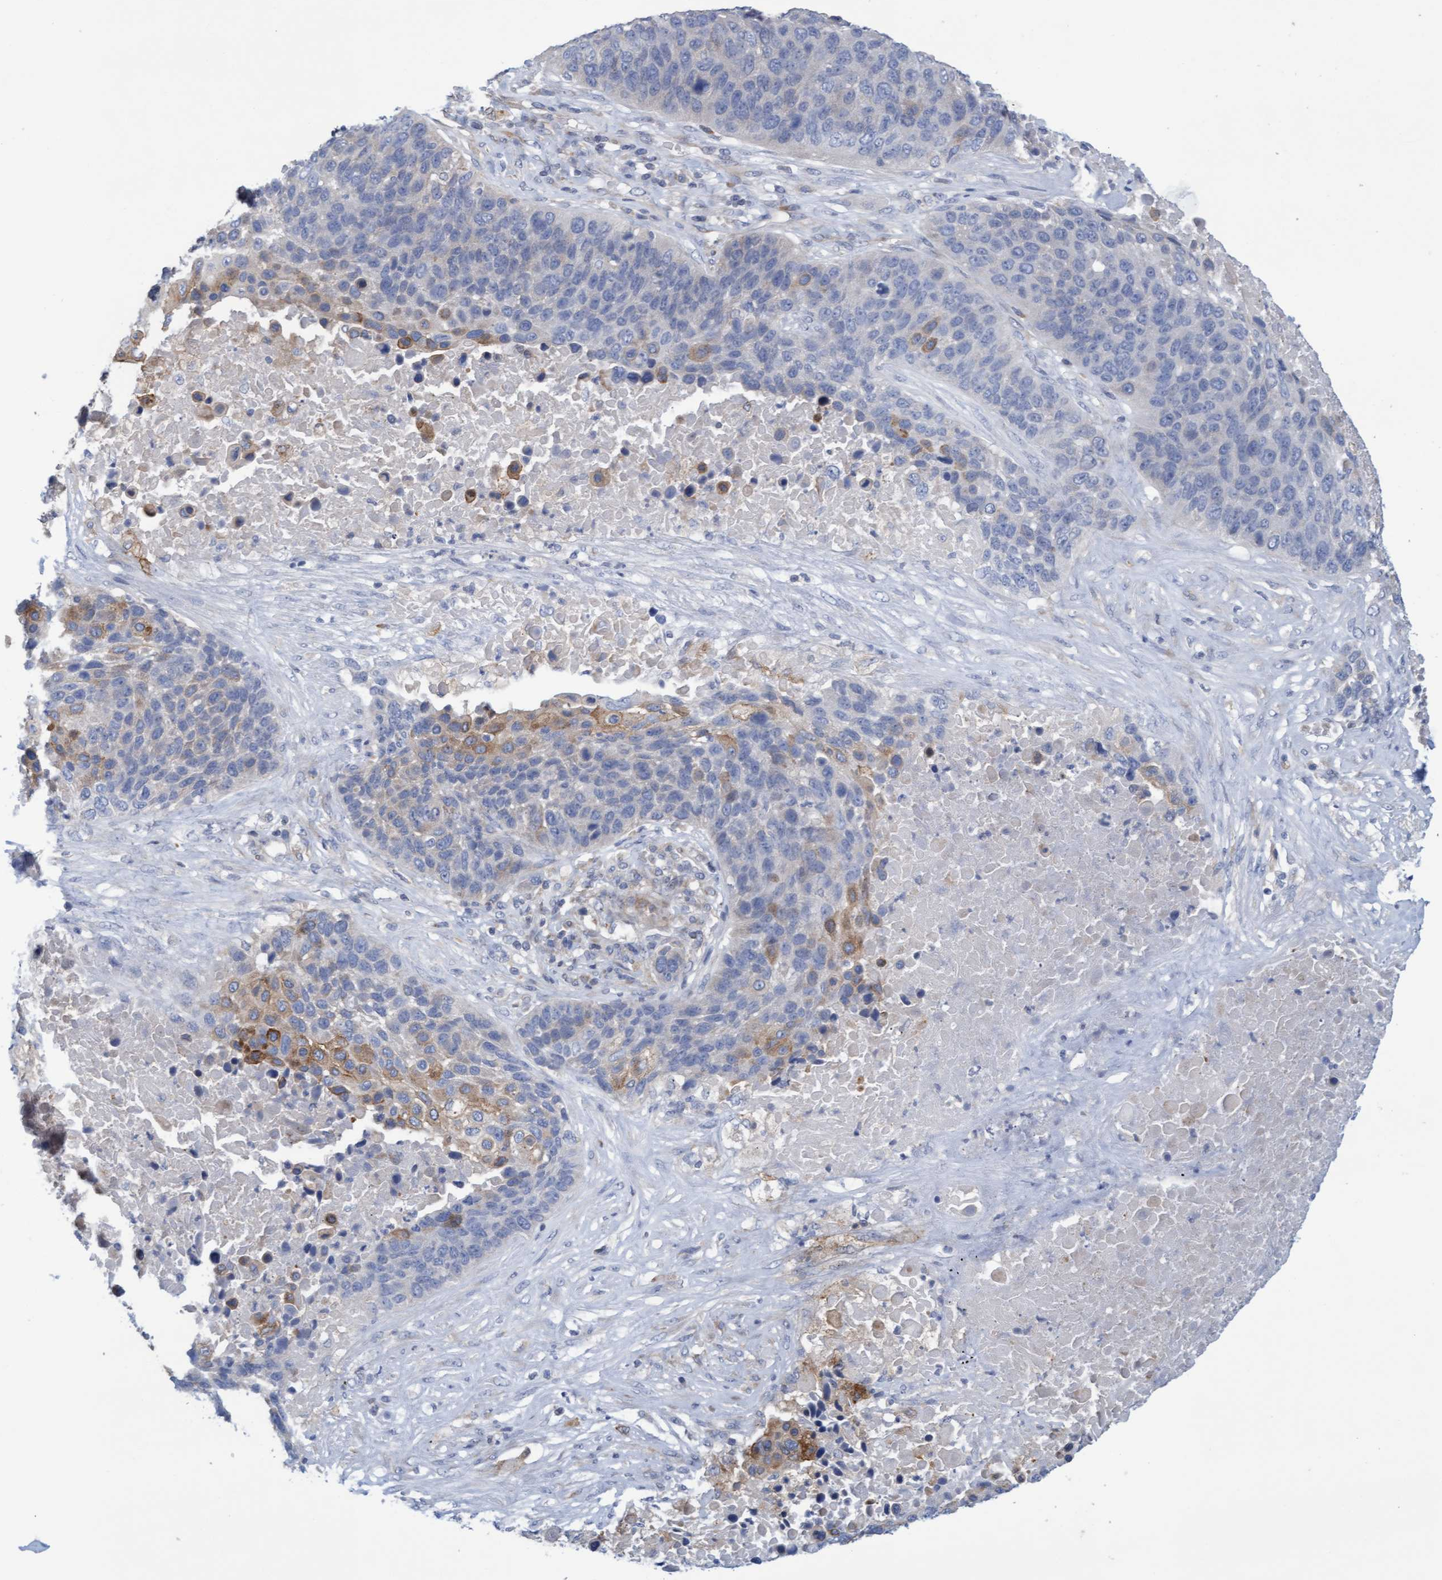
{"staining": {"intensity": "moderate", "quantity": "<25%", "location": "cytoplasmic/membranous"}, "tissue": "lung cancer", "cell_type": "Tumor cells", "image_type": "cancer", "snomed": [{"axis": "morphology", "description": "Squamous cell carcinoma, NOS"}, {"axis": "topography", "description": "Lung"}], "caption": "A brown stain shows moderate cytoplasmic/membranous positivity of a protein in lung cancer tumor cells. The protein is shown in brown color, while the nuclei are stained blue.", "gene": "SLC28A3", "patient": {"sex": "male", "age": 66}}